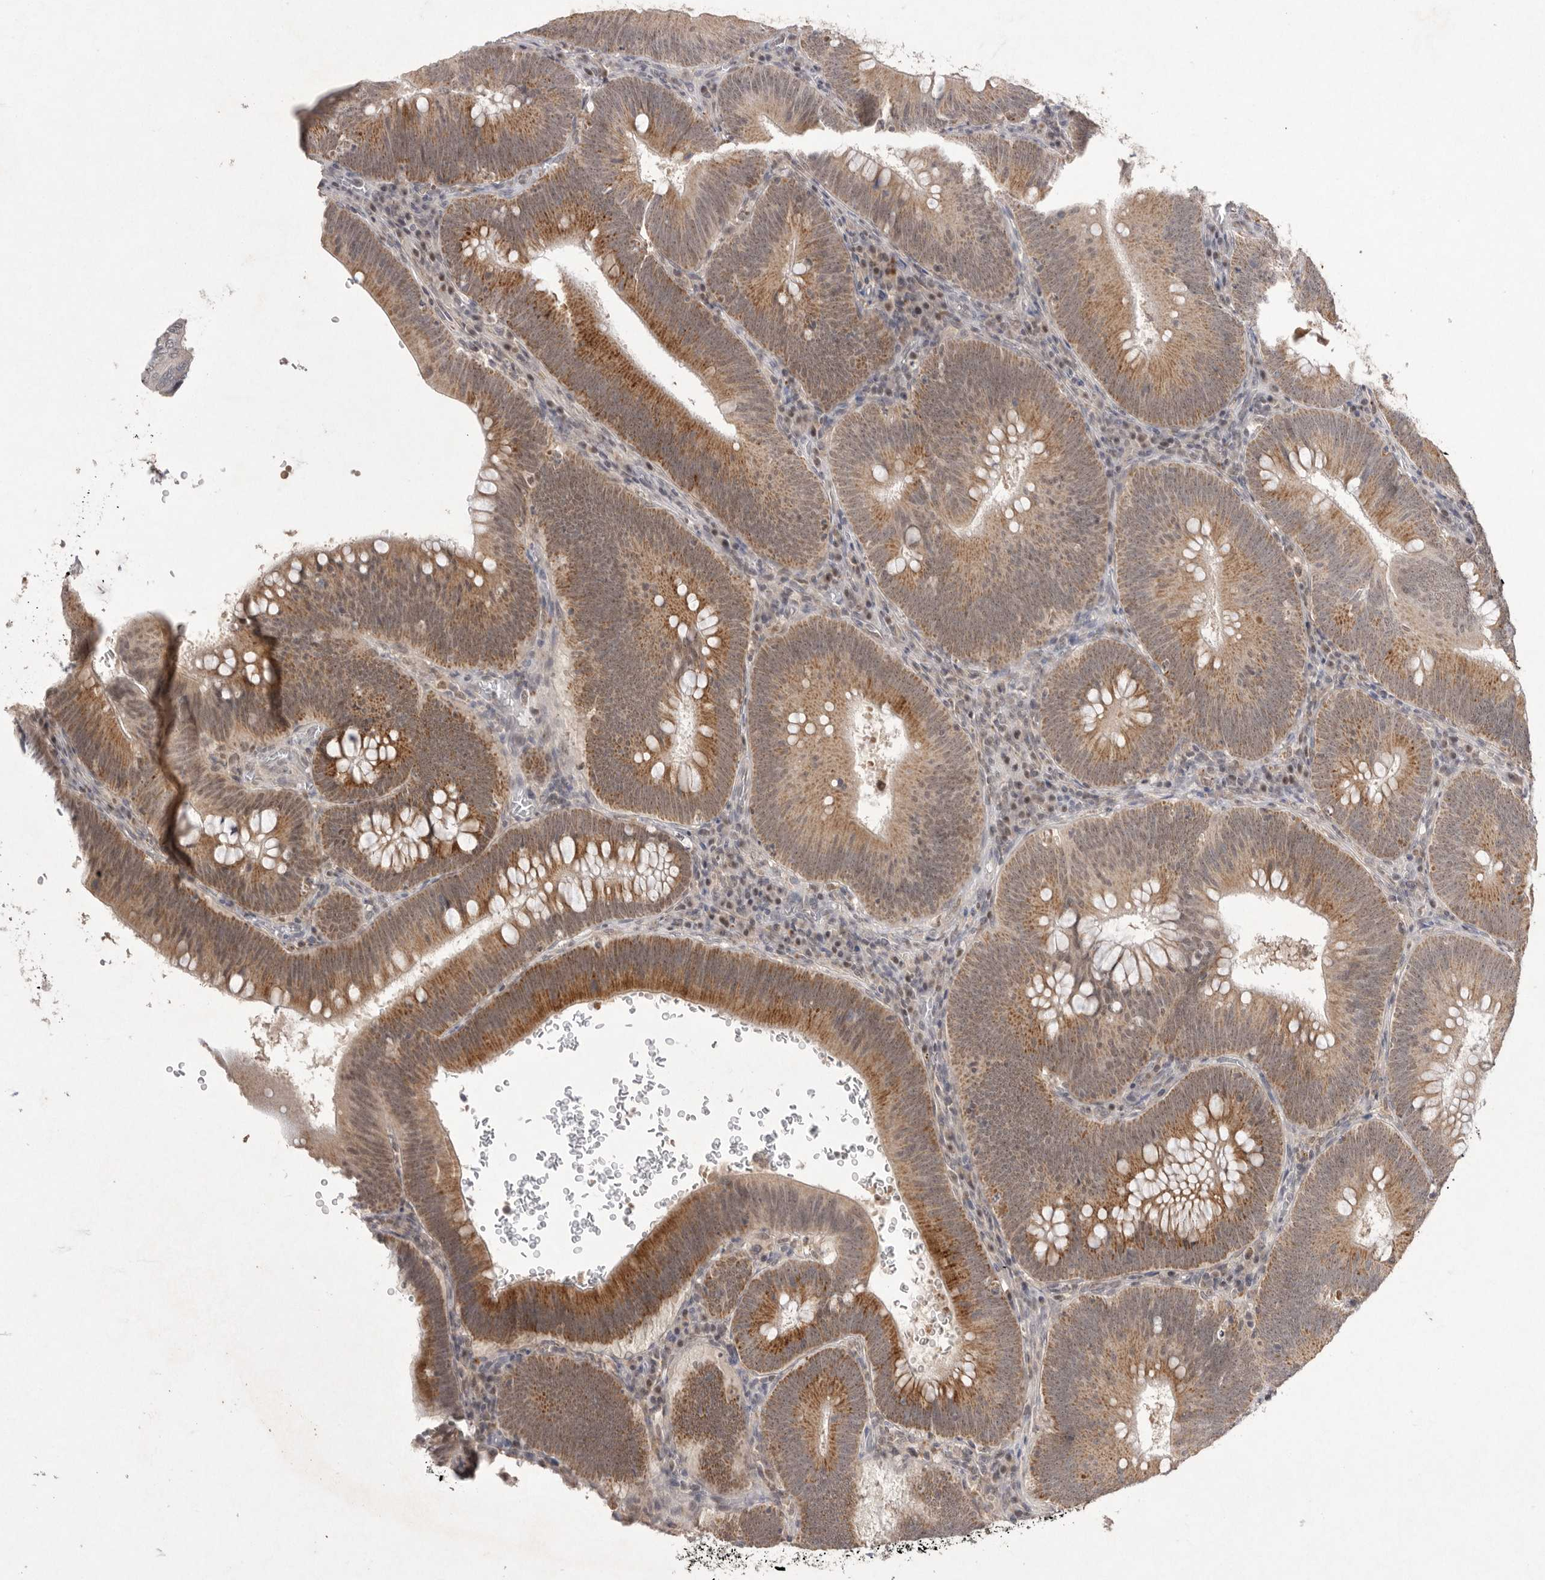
{"staining": {"intensity": "moderate", "quantity": ">75%", "location": "cytoplasmic/membranous"}, "tissue": "colorectal cancer", "cell_type": "Tumor cells", "image_type": "cancer", "snomed": [{"axis": "morphology", "description": "Normal tissue, NOS"}, {"axis": "topography", "description": "Colon"}], "caption": "A micrograph of human colorectal cancer stained for a protein exhibits moderate cytoplasmic/membranous brown staining in tumor cells. The protein of interest is stained brown, and the nuclei are stained in blue (DAB IHC with brightfield microscopy, high magnification).", "gene": "HUS1", "patient": {"sex": "female", "age": 82}}